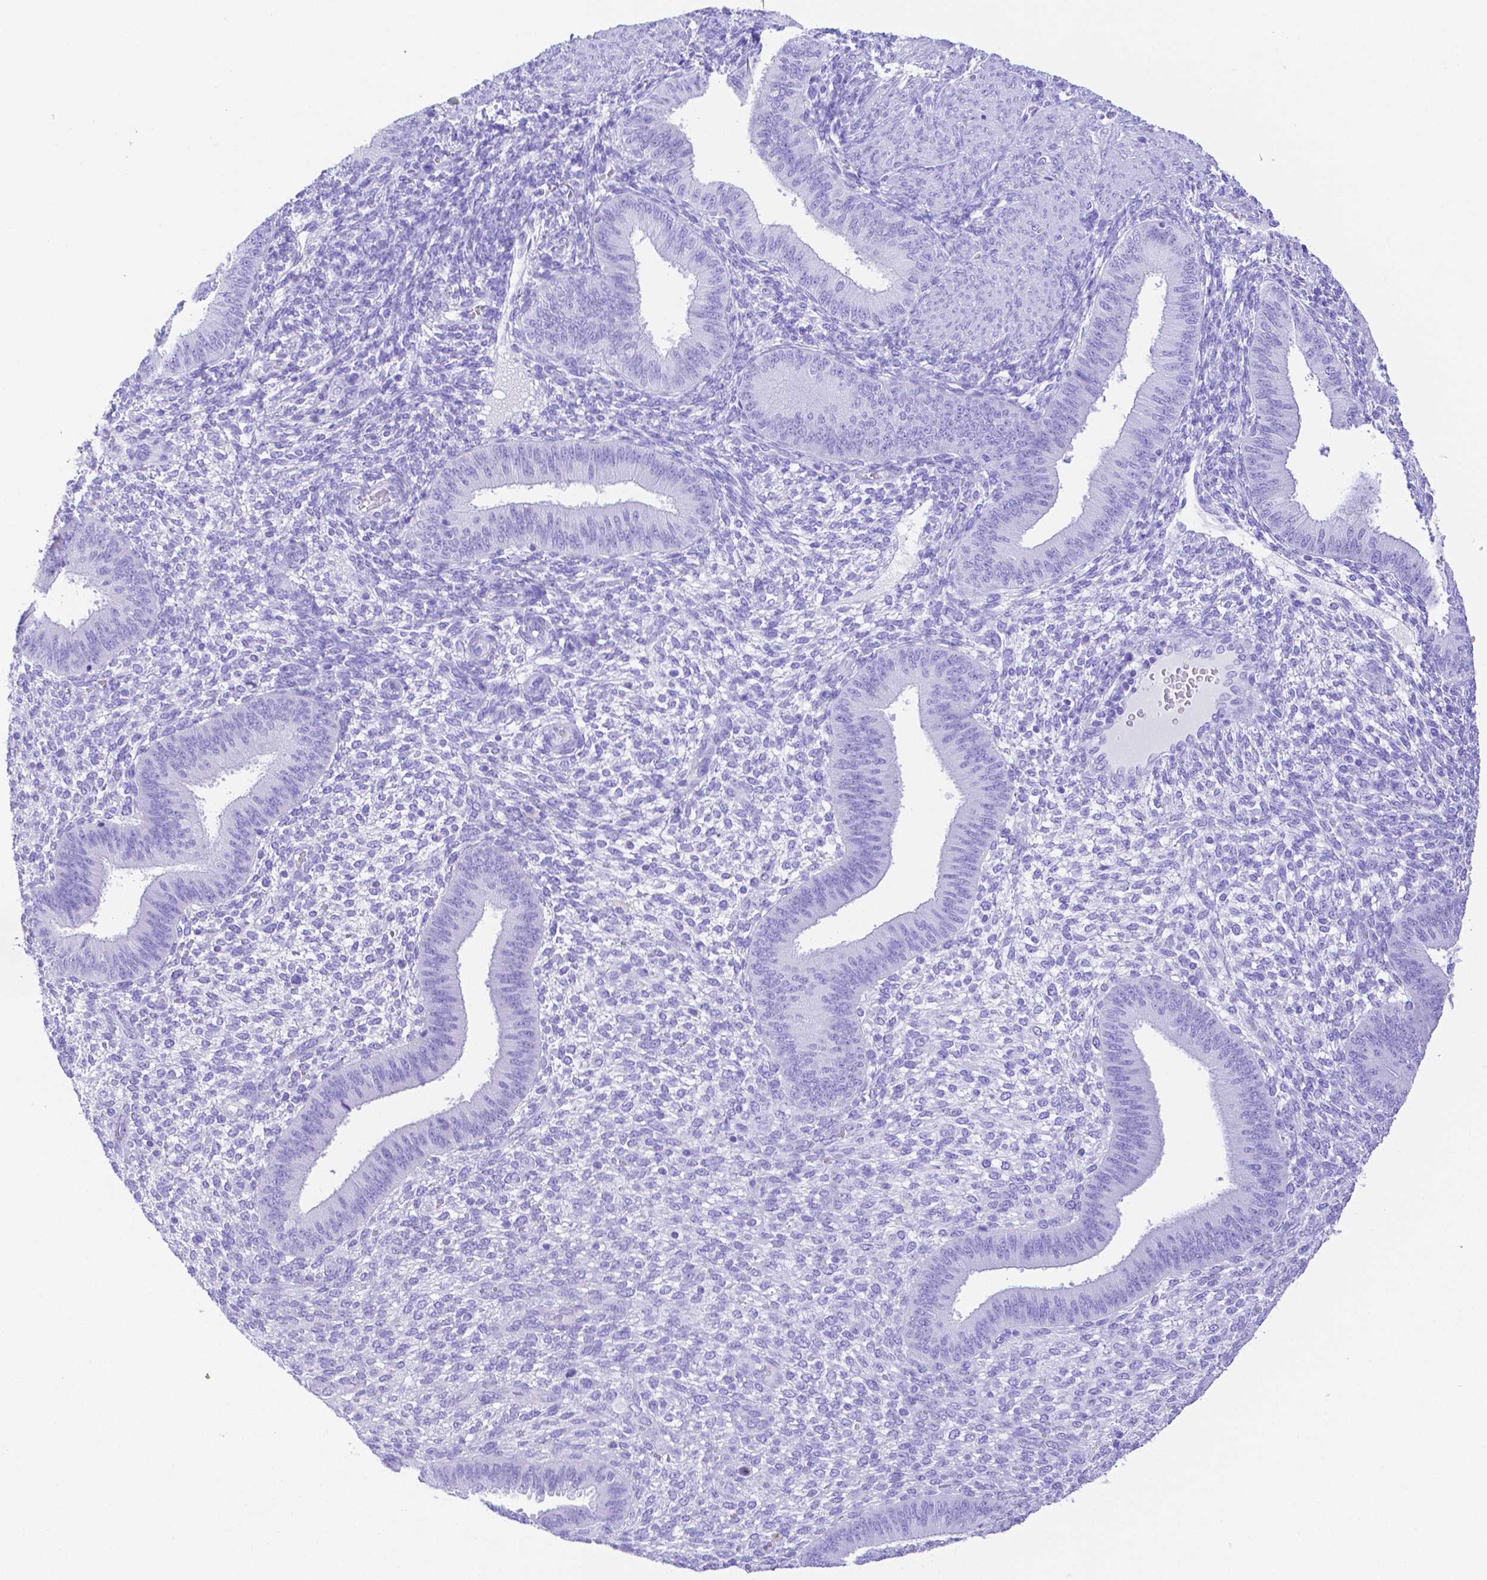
{"staining": {"intensity": "negative", "quantity": "none", "location": "none"}, "tissue": "endometrium", "cell_type": "Cells in endometrial stroma", "image_type": "normal", "snomed": [{"axis": "morphology", "description": "Normal tissue, NOS"}, {"axis": "topography", "description": "Endometrium"}], "caption": "This is an IHC histopathology image of unremarkable human endometrium. There is no positivity in cells in endometrial stroma.", "gene": "SMR3A", "patient": {"sex": "female", "age": 39}}